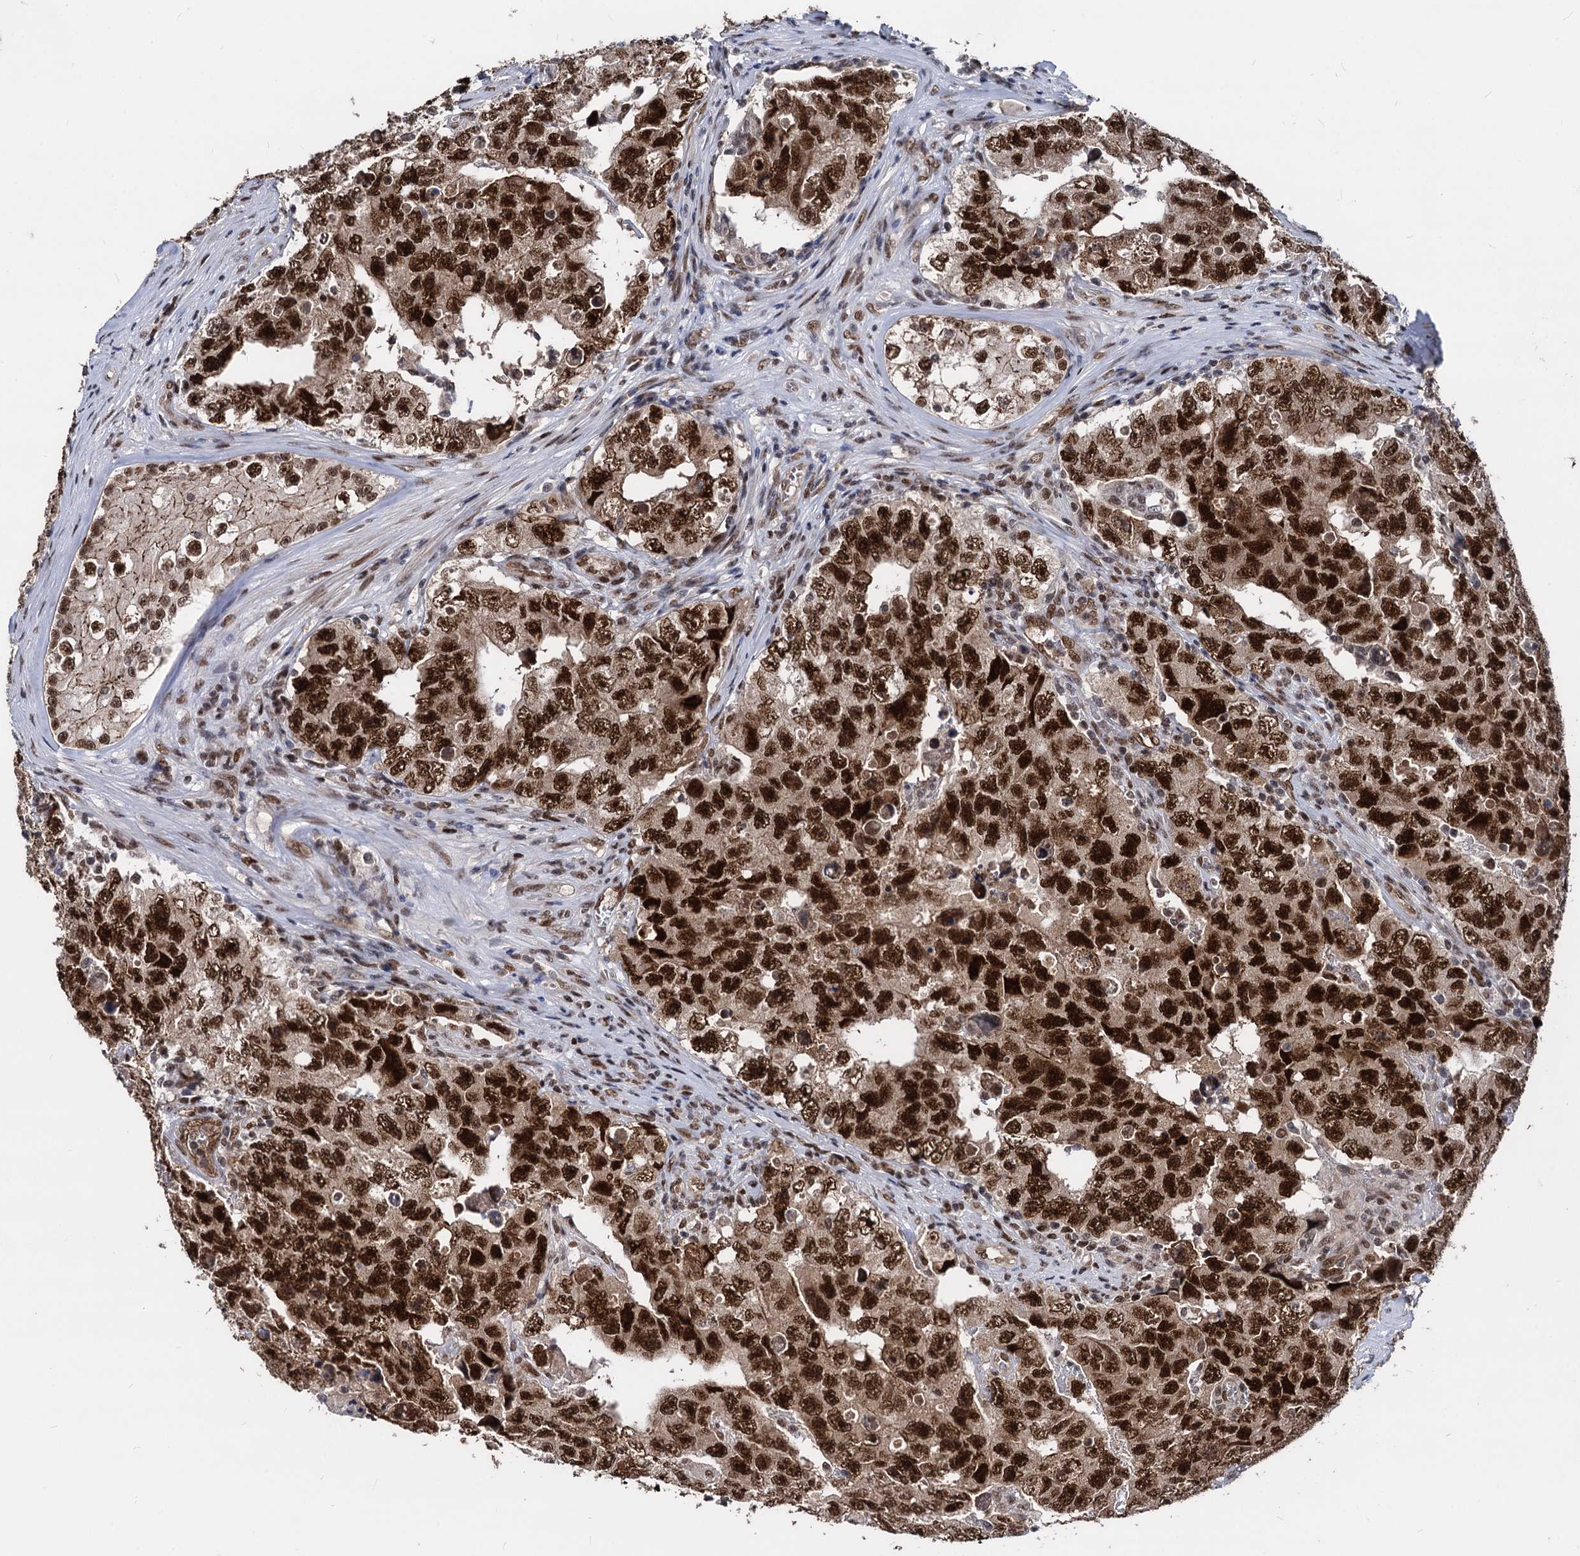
{"staining": {"intensity": "strong", "quantity": ">75%", "location": "nuclear"}, "tissue": "testis cancer", "cell_type": "Tumor cells", "image_type": "cancer", "snomed": [{"axis": "morphology", "description": "Carcinoma, Embryonal, NOS"}, {"axis": "topography", "description": "Testis"}], "caption": "Testis embryonal carcinoma was stained to show a protein in brown. There is high levels of strong nuclear staining in approximately >75% of tumor cells.", "gene": "GALNT11", "patient": {"sex": "male", "age": 17}}